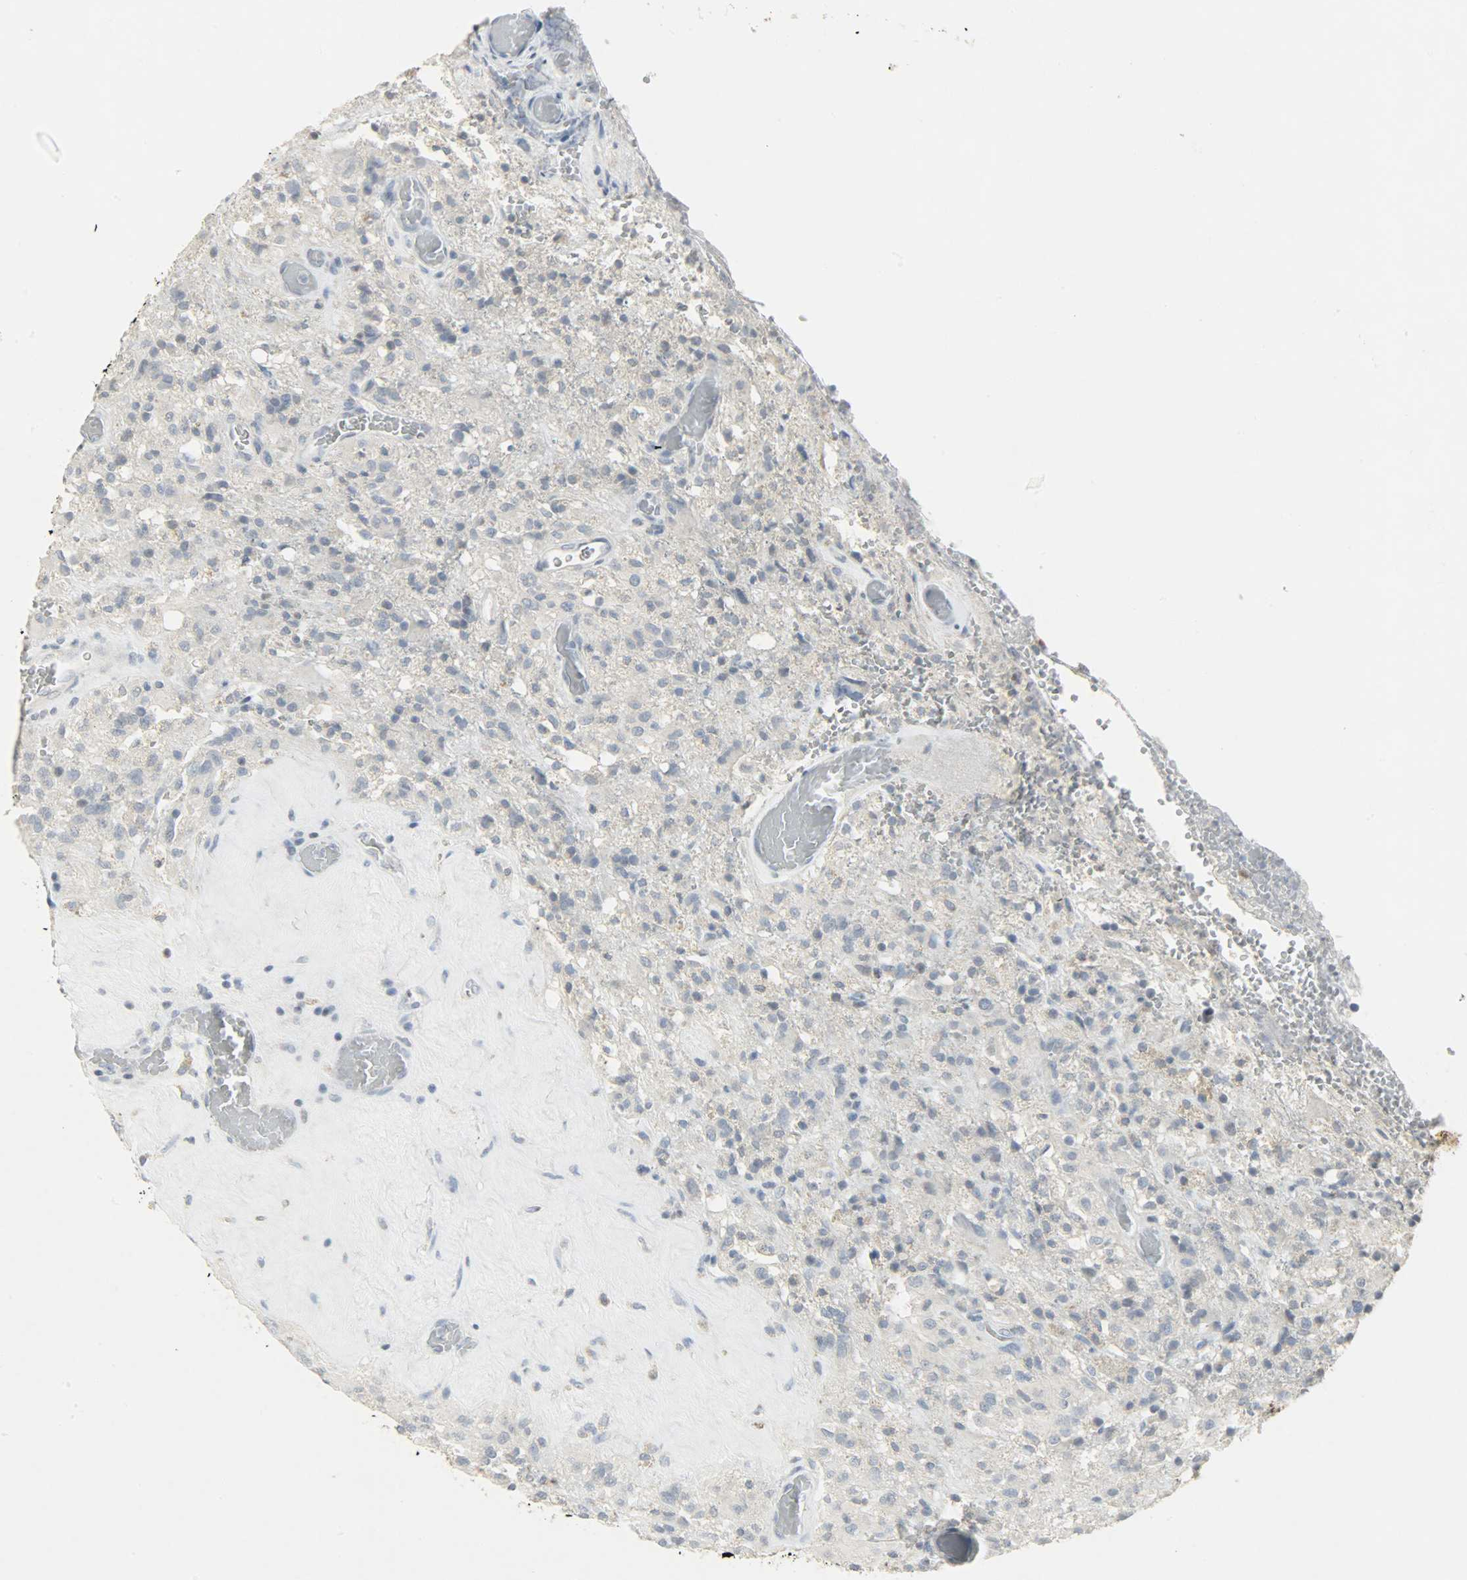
{"staining": {"intensity": "negative", "quantity": "none", "location": "none"}, "tissue": "glioma", "cell_type": "Tumor cells", "image_type": "cancer", "snomed": [{"axis": "morphology", "description": "Normal tissue, NOS"}, {"axis": "morphology", "description": "Glioma, malignant, High grade"}, {"axis": "topography", "description": "Cerebral cortex"}], "caption": "Malignant glioma (high-grade) stained for a protein using immunohistochemistry exhibits no positivity tumor cells.", "gene": "CAMK4", "patient": {"sex": "male", "age": 56}}